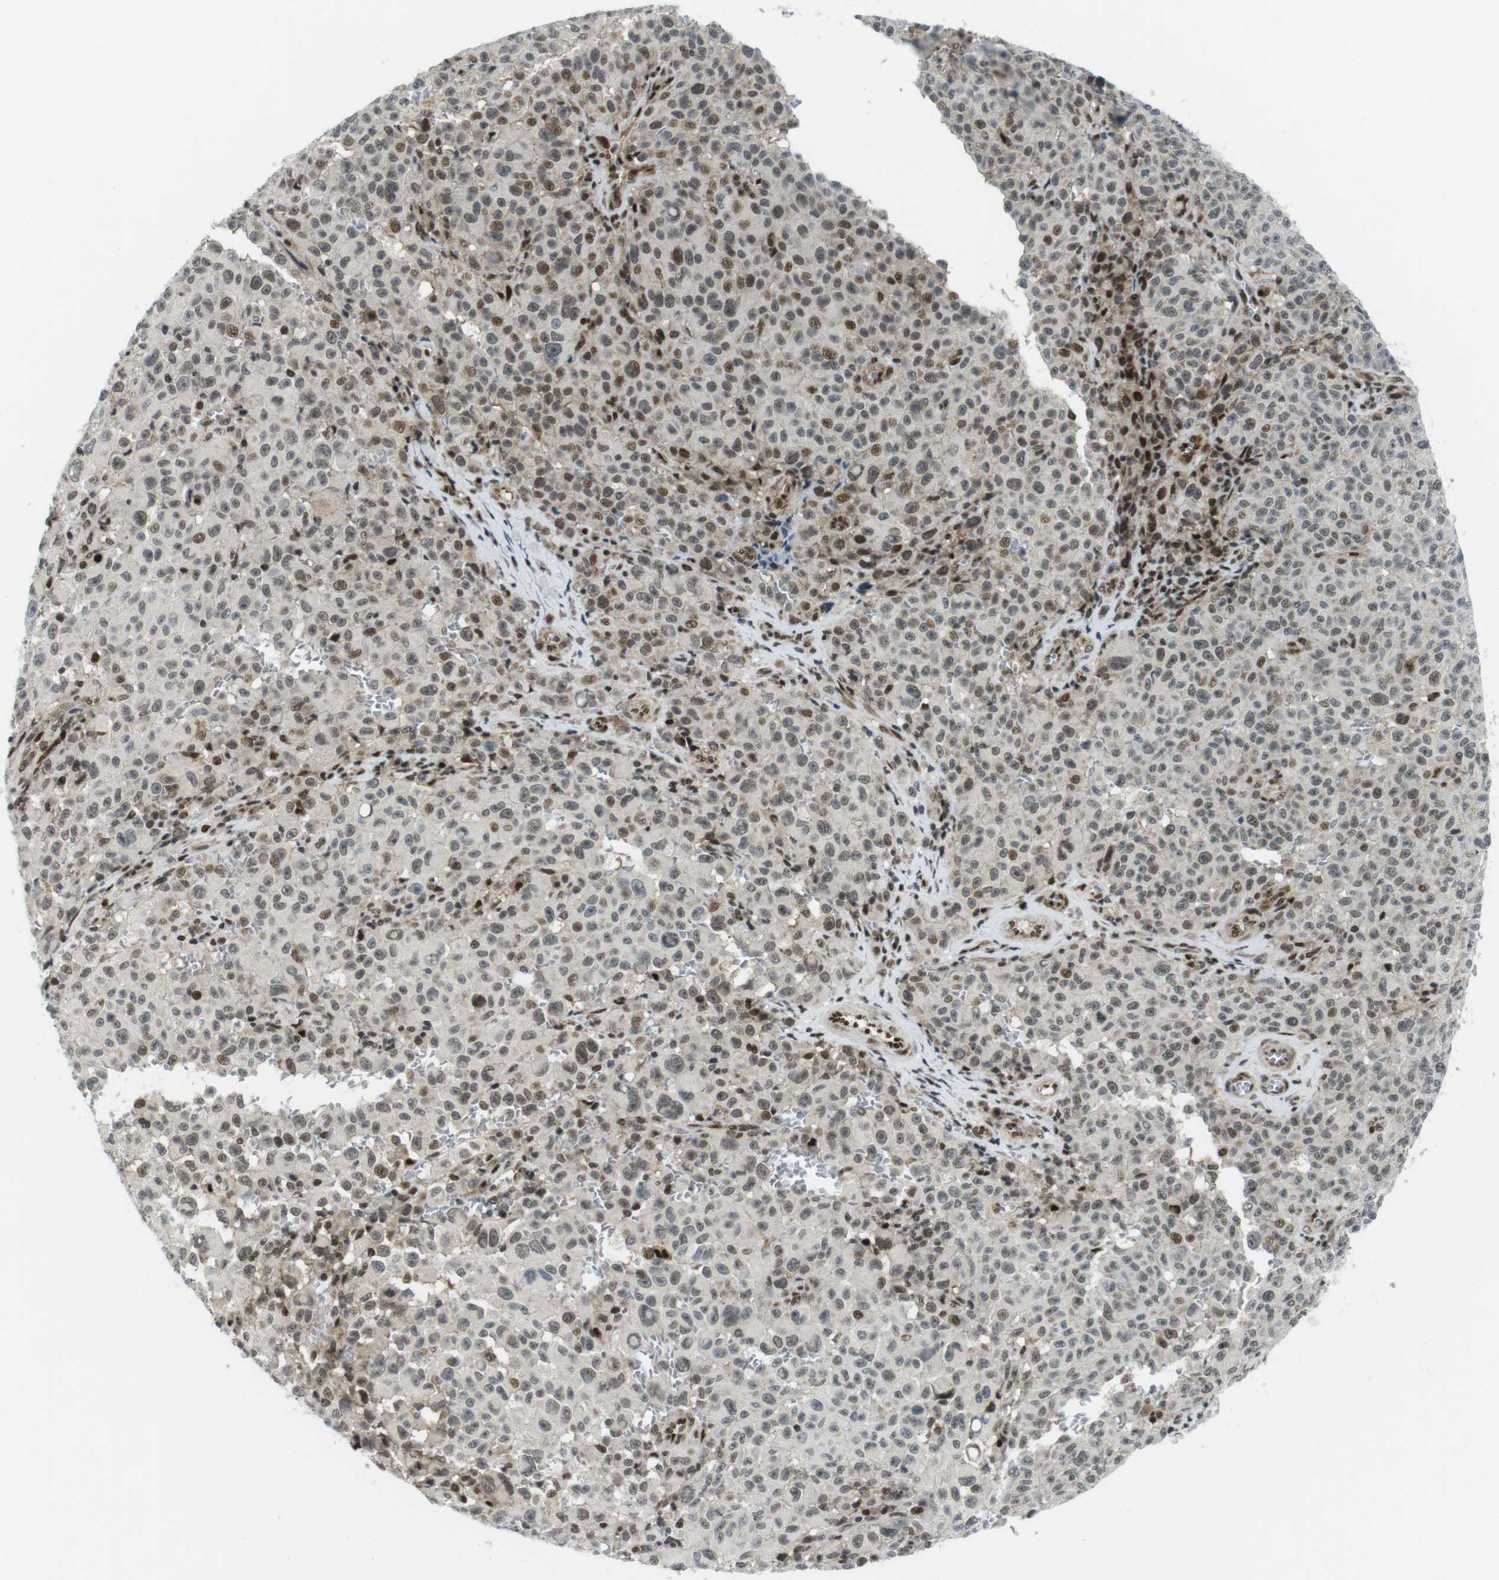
{"staining": {"intensity": "moderate", "quantity": "25%-75%", "location": "nuclear"}, "tissue": "melanoma", "cell_type": "Tumor cells", "image_type": "cancer", "snomed": [{"axis": "morphology", "description": "Malignant melanoma, NOS"}, {"axis": "topography", "description": "Skin"}], "caption": "Immunohistochemical staining of malignant melanoma displays medium levels of moderate nuclear protein staining in approximately 25%-75% of tumor cells. Using DAB (3,3'-diaminobenzidine) (brown) and hematoxylin (blue) stains, captured at high magnification using brightfield microscopy.", "gene": "CDC27", "patient": {"sex": "female", "age": 82}}